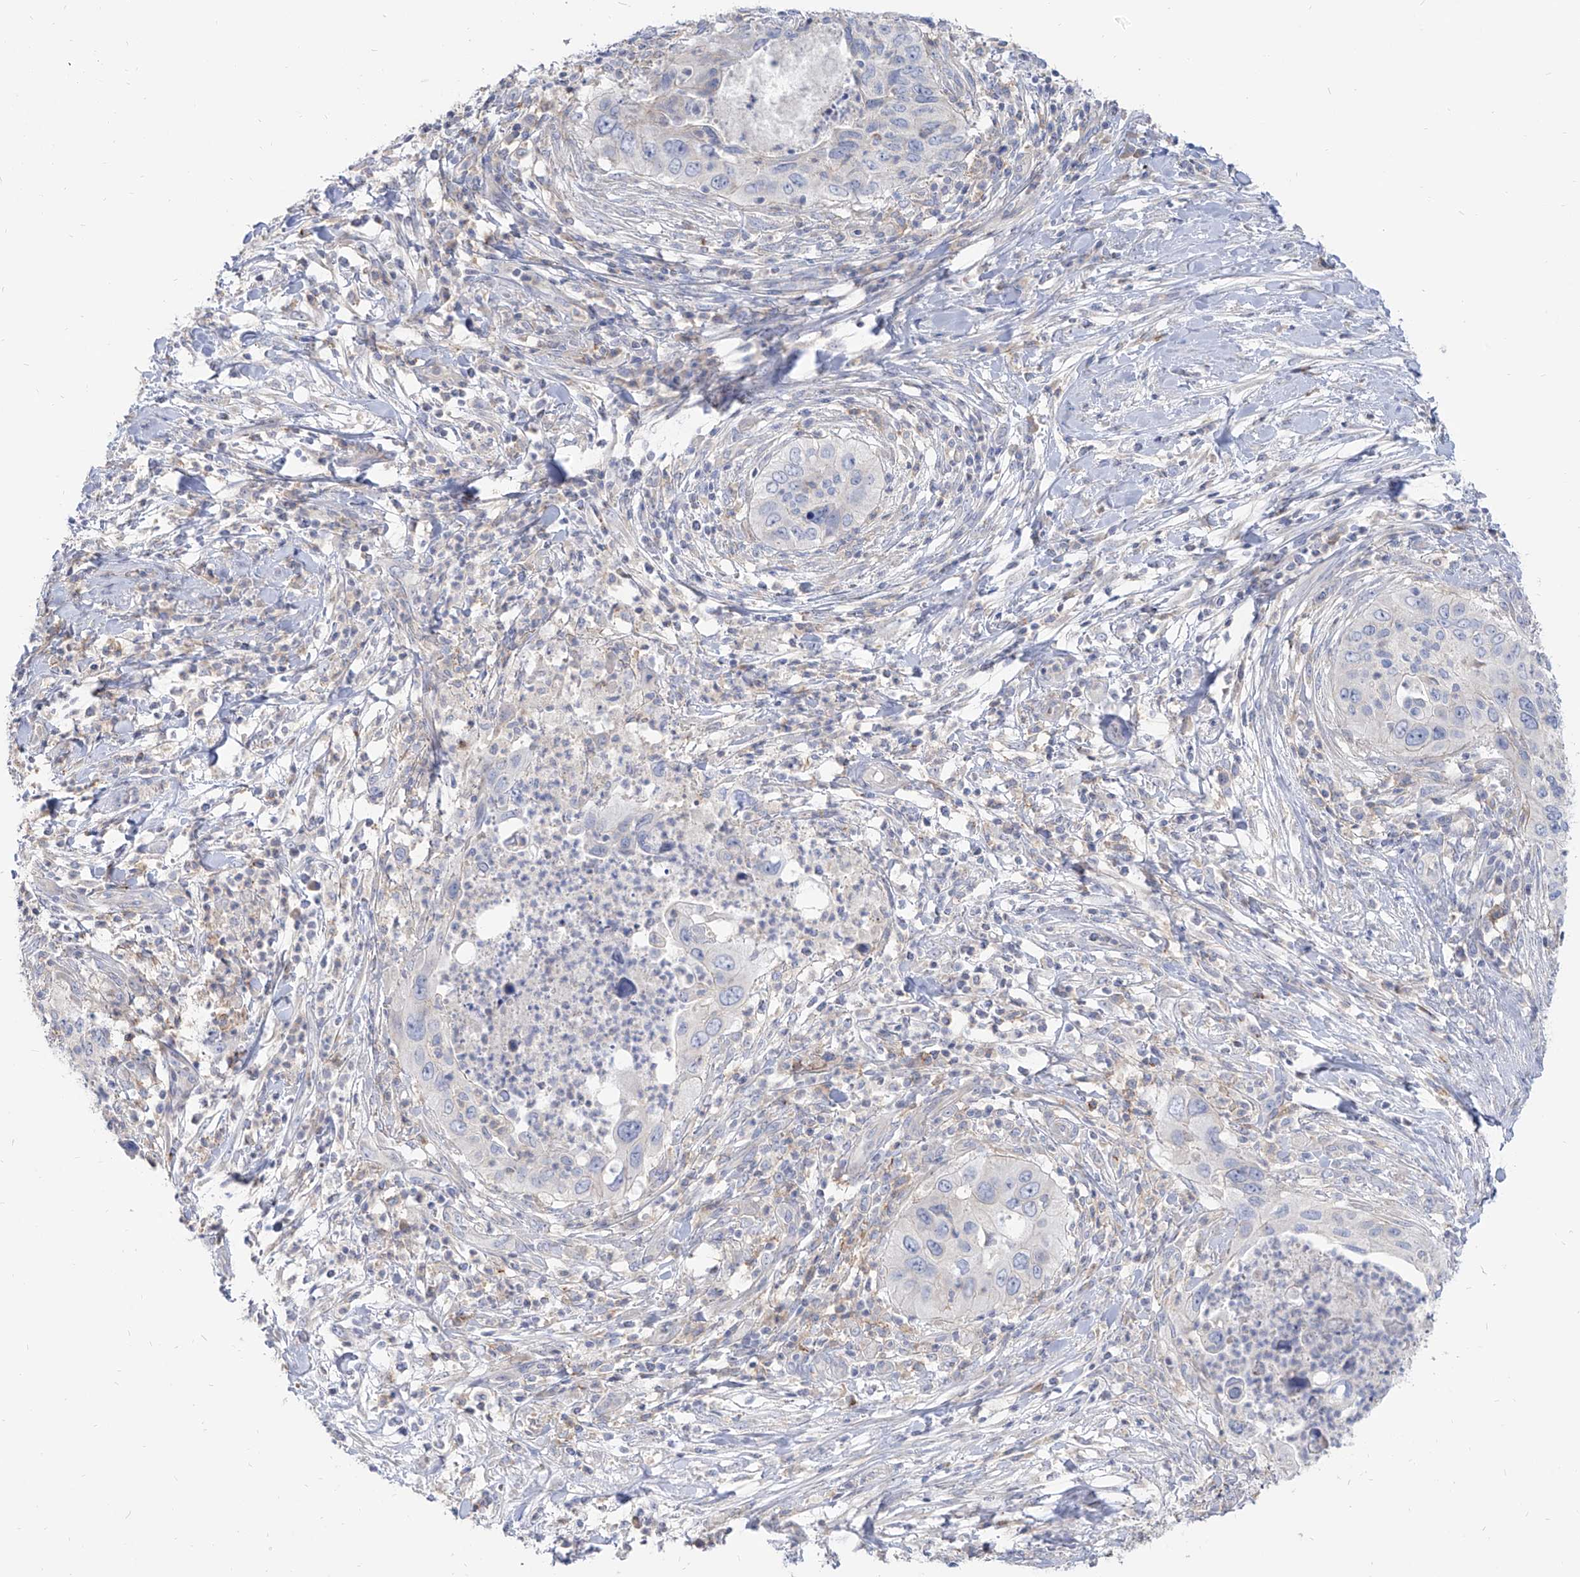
{"staining": {"intensity": "negative", "quantity": "none", "location": "none"}, "tissue": "cervical cancer", "cell_type": "Tumor cells", "image_type": "cancer", "snomed": [{"axis": "morphology", "description": "Squamous cell carcinoma, NOS"}, {"axis": "topography", "description": "Cervix"}], "caption": "Squamous cell carcinoma (cervical) stained for a protein using IHC displays no staining tumor cells.", "gene": "RBFOX3", "patient": {"sex": "female", "age": 38}}